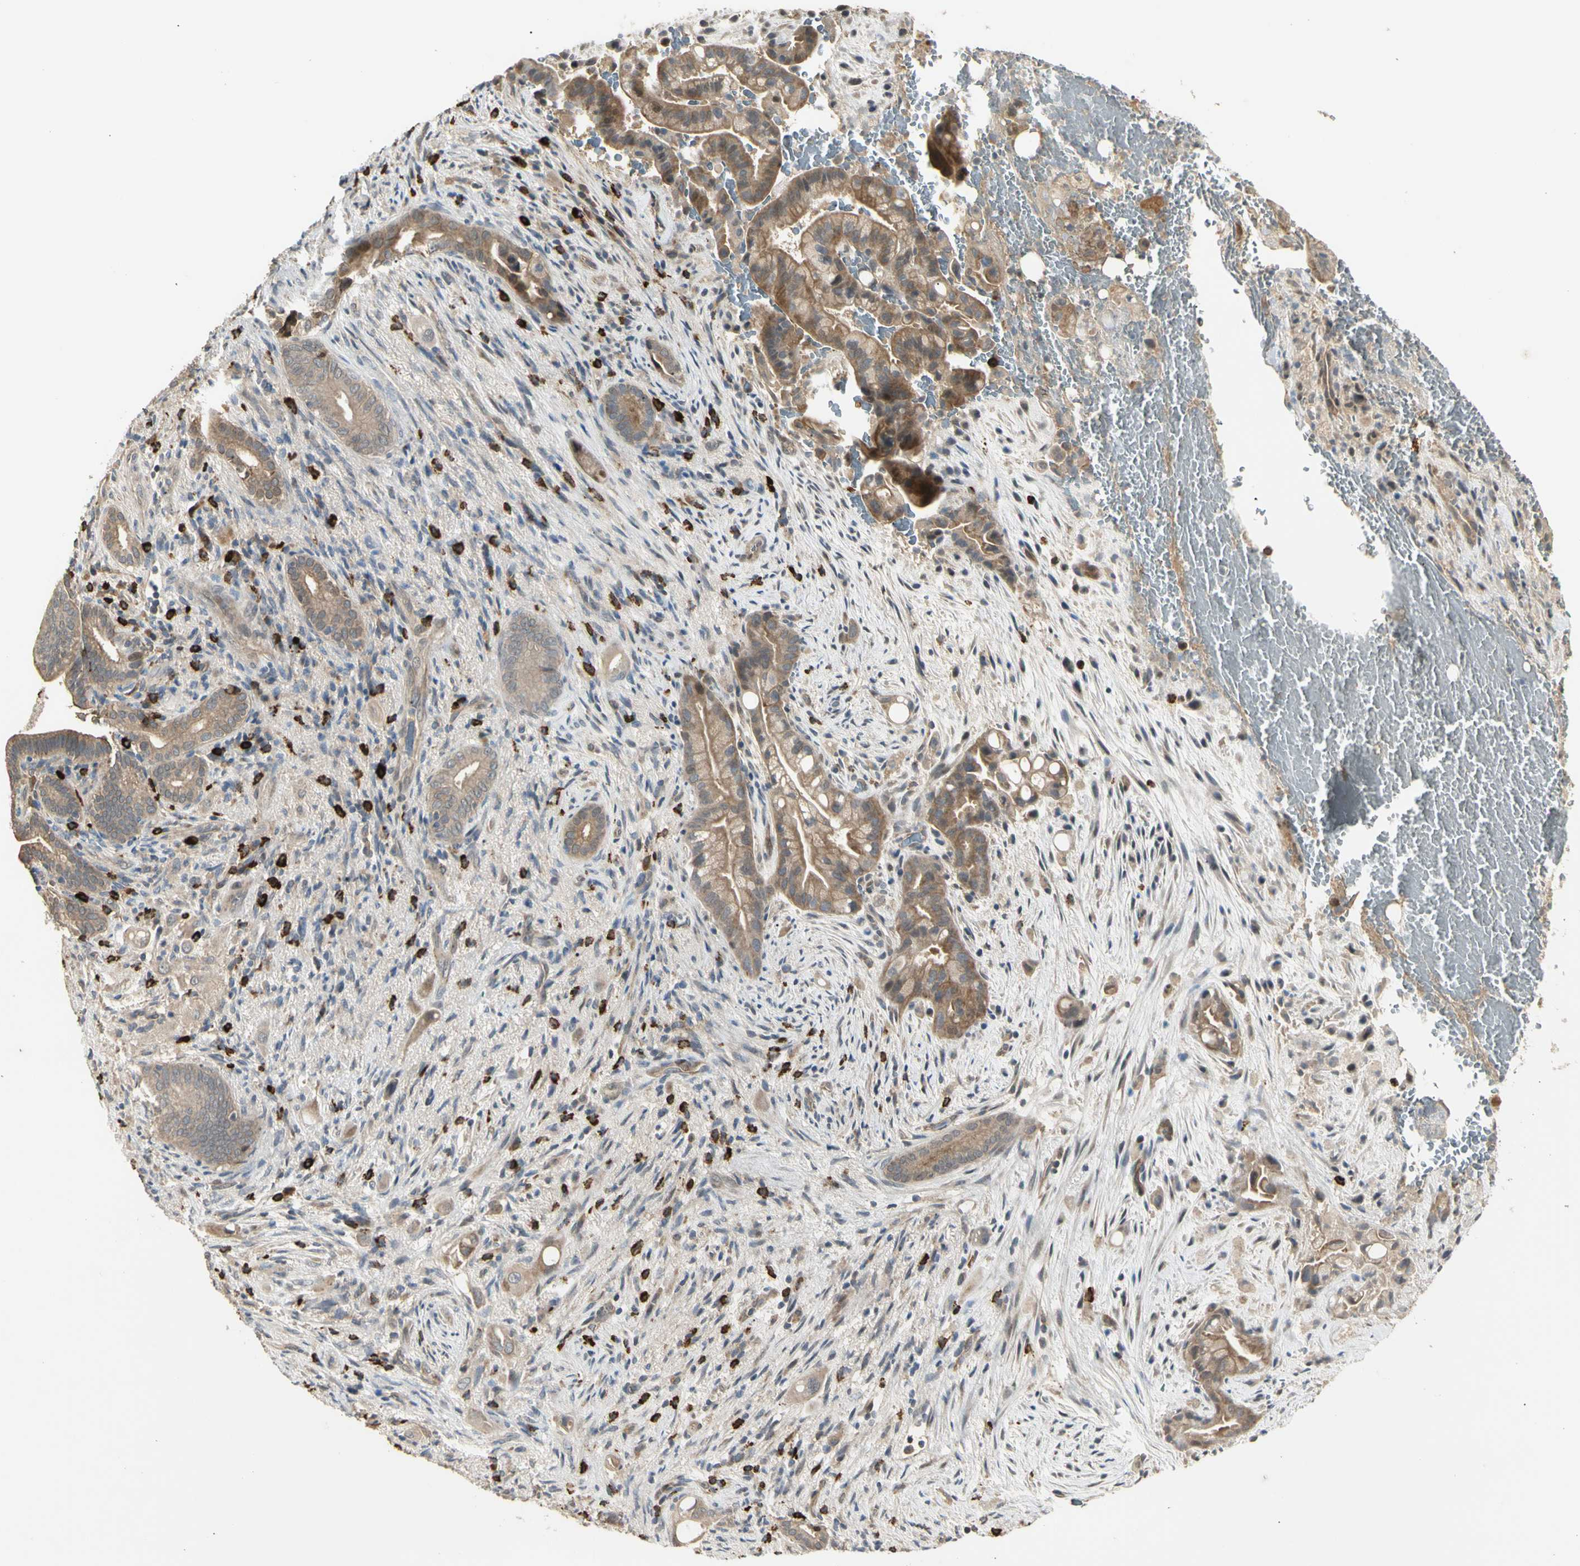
{"staining": {"intensity": "moderate", "quantity": ">75%", "location": "cytoplasmic/membranous"}, "tissue": "liver cancer", "cell_type": "Tumor cells", "image_type": "cancer", "snomed": [{"axis": "morphology", "description": "Cholangiocarcinoma"}, {"axis": "topography", "description": "Liver"}], "caption": "Liver cancer (cholangiocarcinoma) stained for a protein displays moderate cytoplasmic/membranous positivity in tumor cells.", "gene": "ATG4C", "patient": {"sex": "female", "age": 68}}